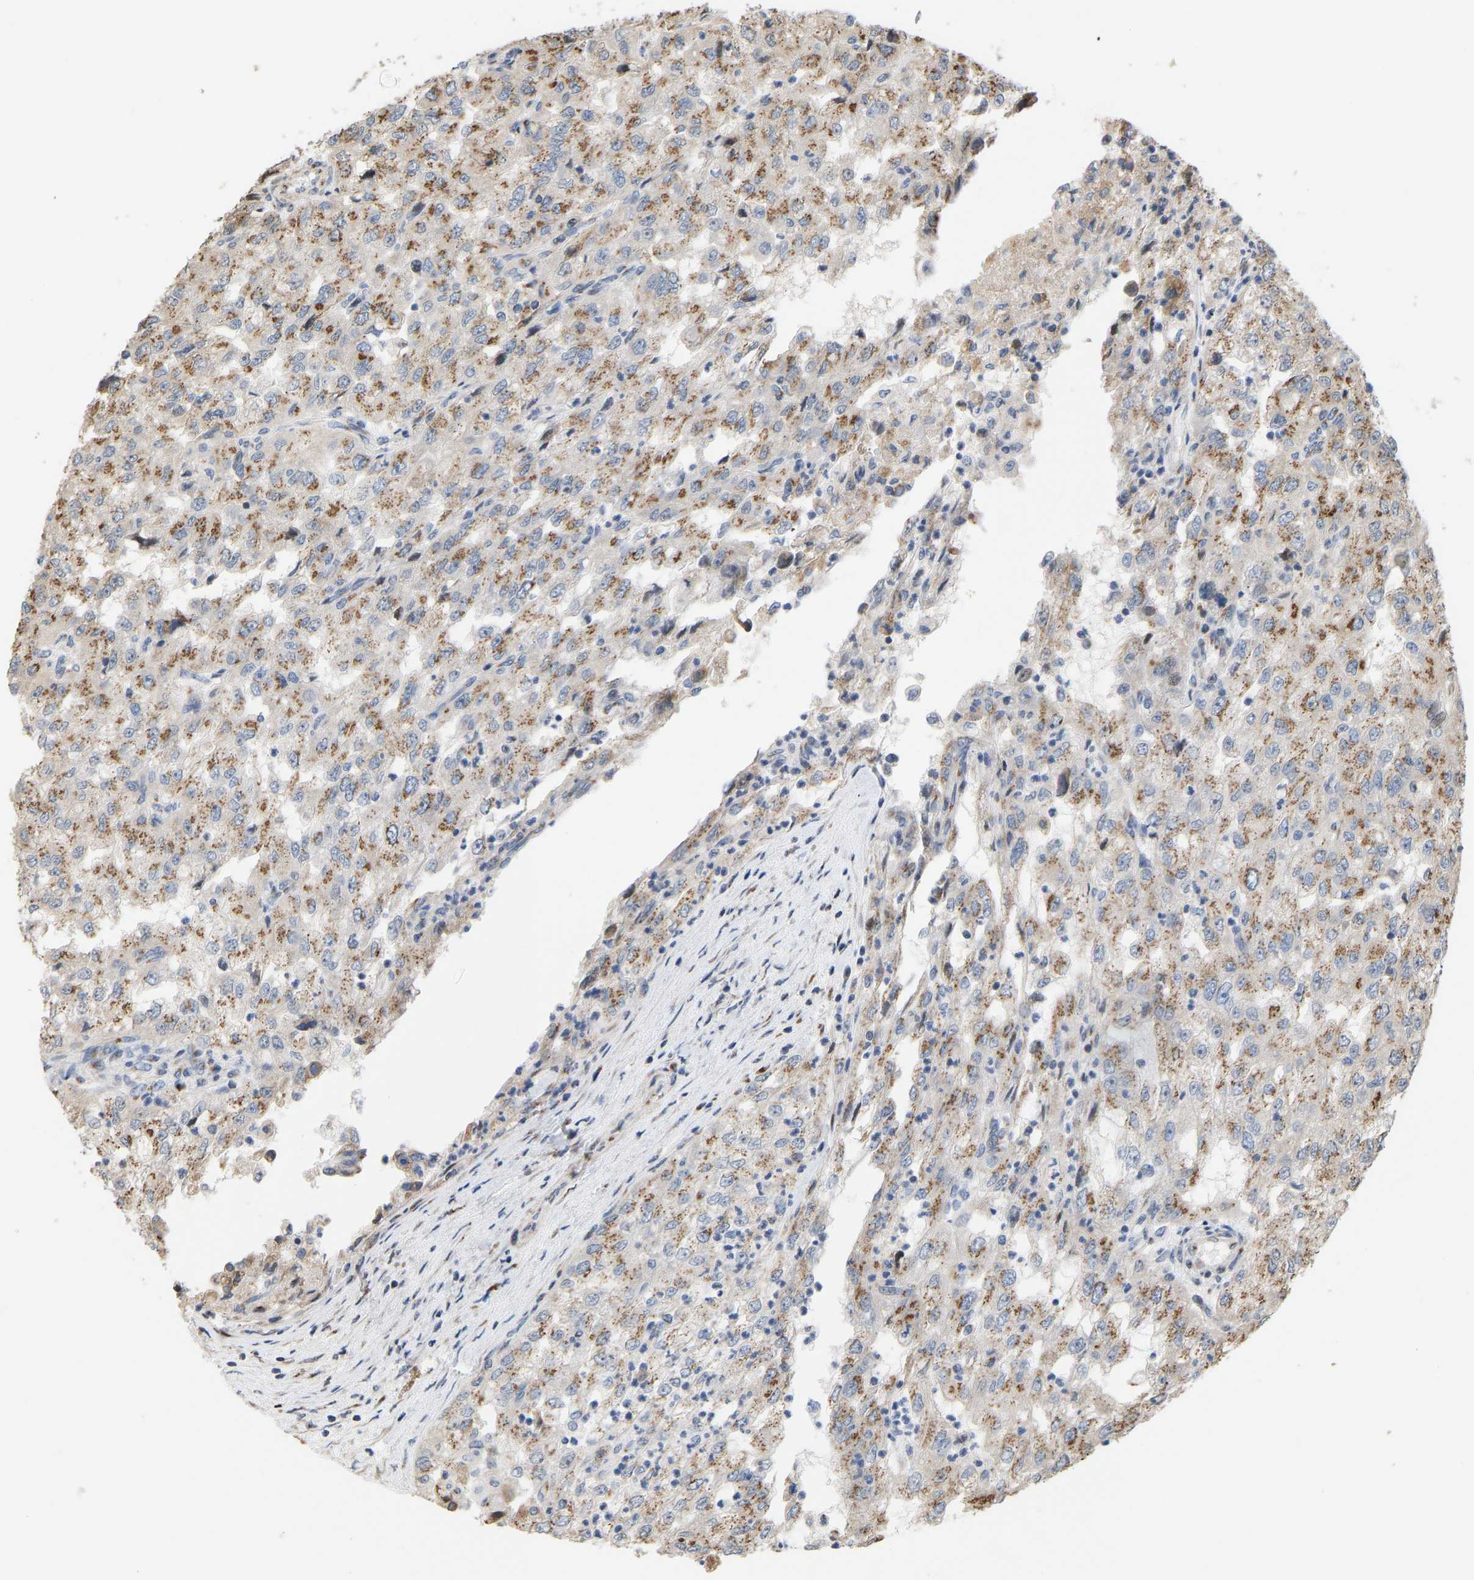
{"staining": {"intensity": "moderate", "quantity": ">75%", "location": "cytoplasmic/membranous"}, "tissue": "renal cancer", "cell_type": "Tumor cells", "image_type": "cancer", "snomed": [{"axis": "morphology", "description": "Adenocarcinoma, NOS"}, {"axis": "topography", "description": "Kidney"}], "caption": "Renal cancer (adenocarcinoma) stained for a protein (brown) demonstrates moderate cytoplasmic/membranous positive expression in about >75% of tumor cells.", "gene": "YIPF4", "patient": {"sex": "female", "age": 54}}